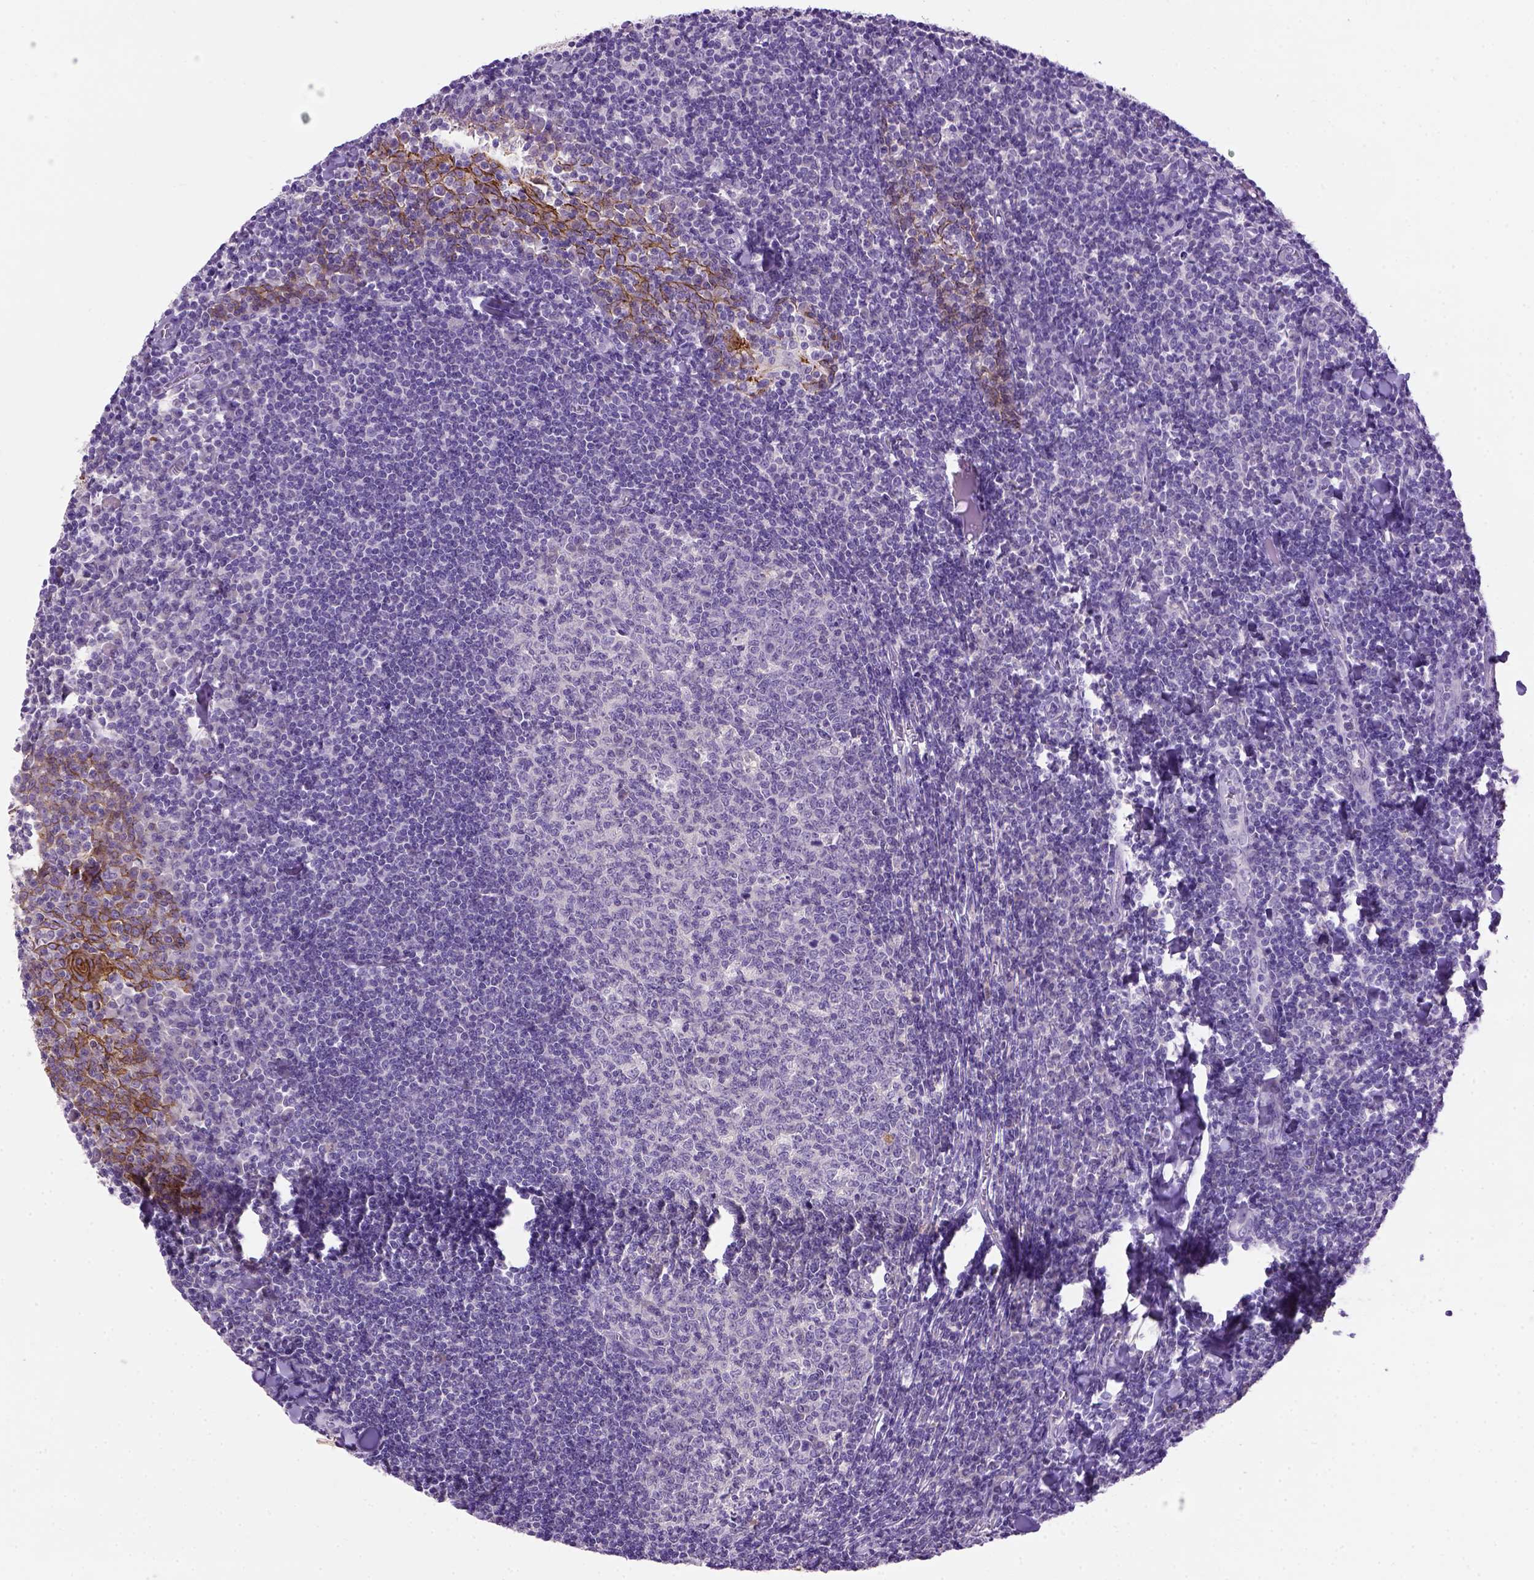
{"staining": {"intensity": "negative", "quantity": "none", "location": "none"}, "tissue": "tonsil", "cell_type": "Germinal center cells", "image_type": "normal", "snomed": [{"axis": "morphology", "description": "Normal tissue, NOS"}, {"axis": "topography", "description": "Tonsil"}], "caption": "Immunohistochemistry photomicrograph of unremarkable tonsil: tonsil stained with DAB (3,3'-diaminobenzidine) displays no significant protein positivity in germinal center cells.", "gene": "CDH1", "patient": {"sex": "female", "age": 12}}